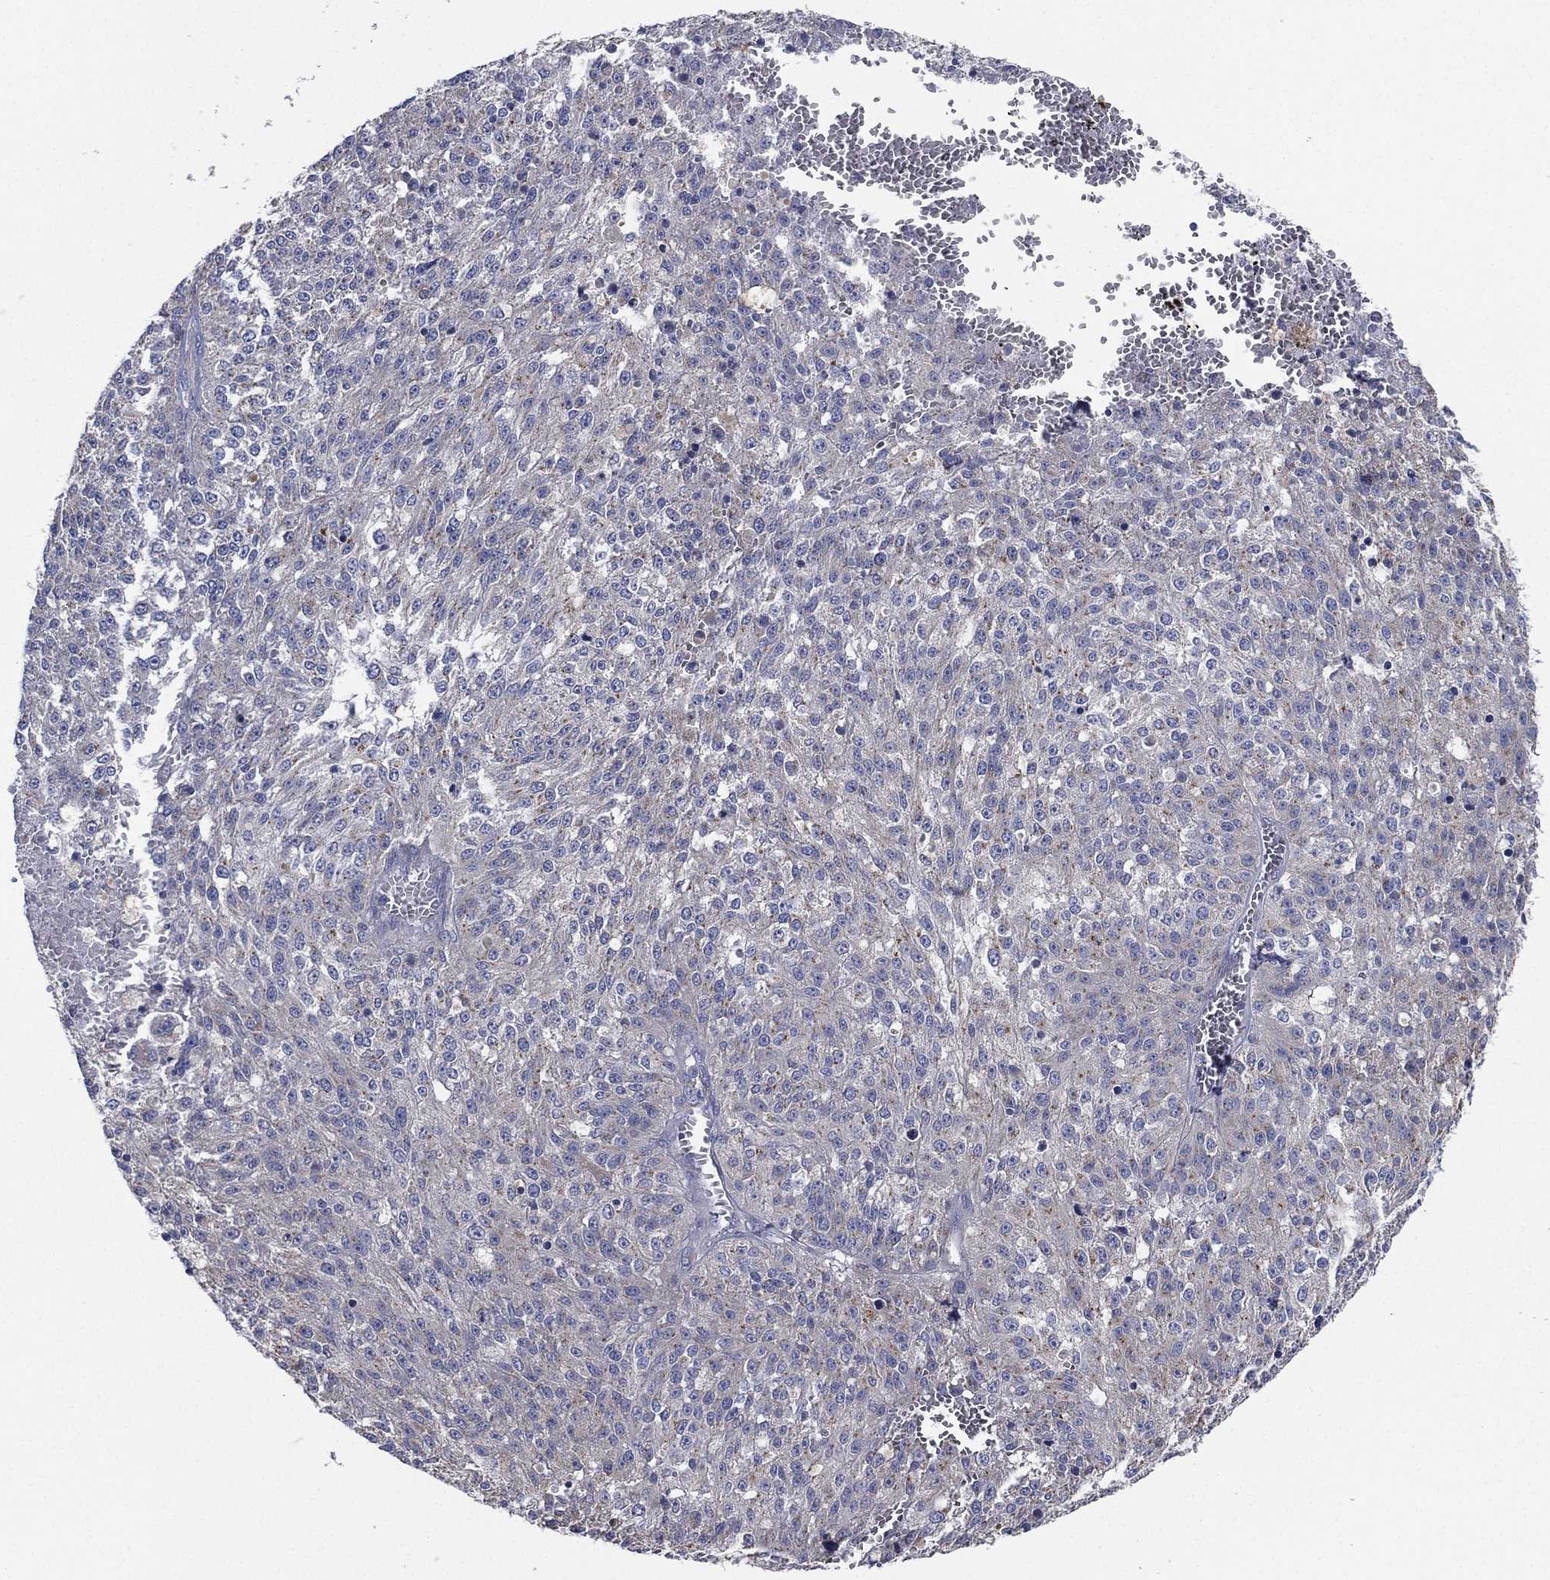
{"staining": {"intensity": "negative", "quantity": "none", "location": "none"}, "tissue": "melanoma", "cell_type": "Tumor cells", "image_type": "cancer", "snomed": [{"axis": "morphology", "description": "Malignant melanoma, Metastatic site"}, {"axis": "topography", "description": "Lymph node"}], "caption": "Melanoma was stained to show a protein in brown. There is no significant staining in tumor cells.", "gene": "ATP8A2", "patient": {"sex": "female", "age": 64}}